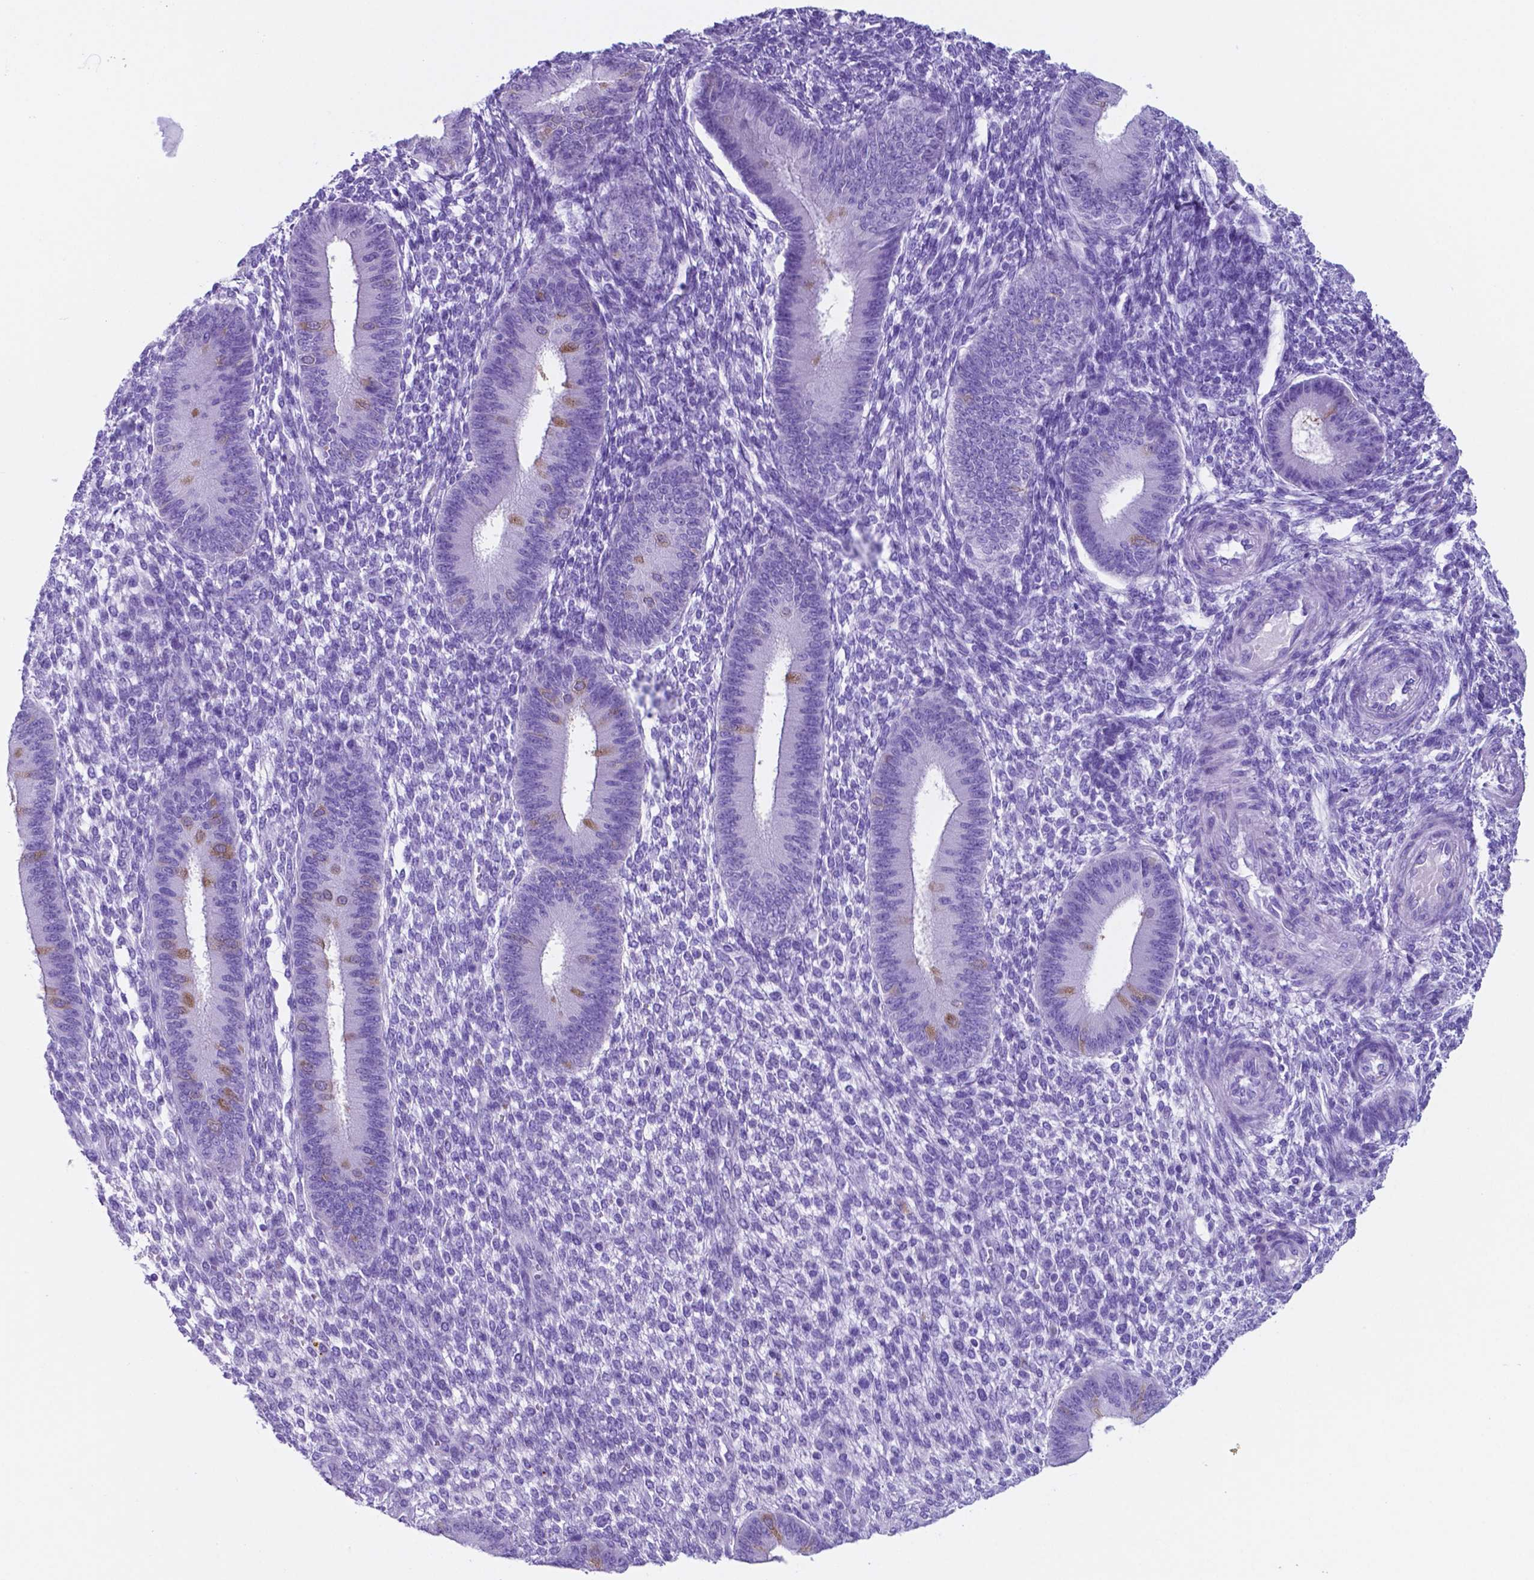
{"staining": {"intensity": "negative", "quantity": "none", "location": "none"}, "tissue": "endometrium", "cell_type": "Cells in endometrial stroma", "image_type": "normal", "snomed": [{"axis": "morphology", "description": "Normal tissue, NOS"}, {"axis": "topography", "description": "Endometrium"}], "caption": "This is a photomicrograph of IHC staining of unremarkable endometrium, which shows no staining in cells in endometrial stroma.", "gene": "DNAAF8", "patient": {"sex": "female", "age": 39}}